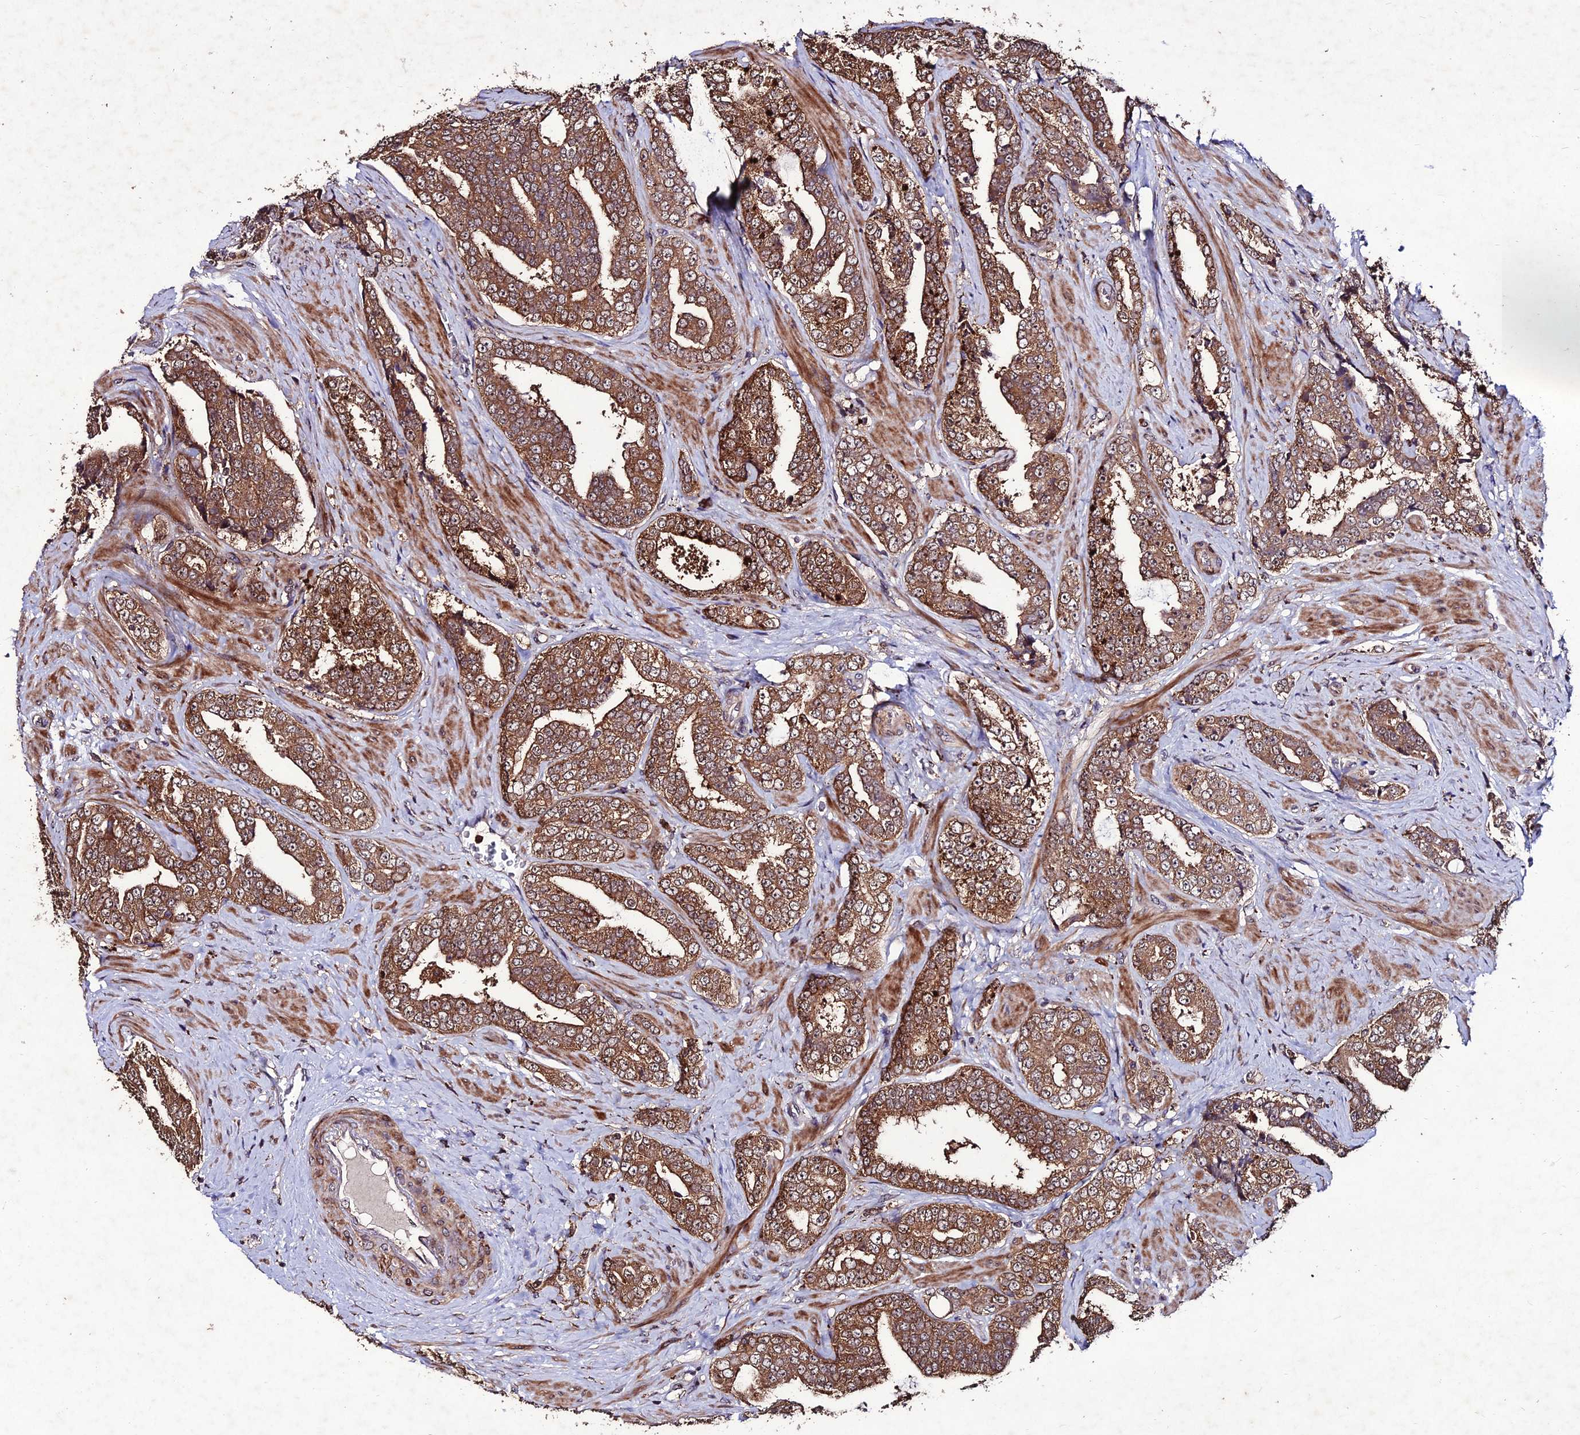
{"staining": {"intensity": "moderate", "quantity": ">75%", "location": "cytoplasmic/membranous"}, "tissue": "prostate cancer", "cell_type": "Tumor cells", "image_type": "cancer", "snomed": [{"axis": "morphology", "description": "Adenocarcinoma, High grade"}, {"axis": "topography", "description": "Prostate"}], "caption": "High-power microscopy captured an immunohistochemistry image of high-grade adenocarcinoma (prostate), revealing moderate cytoplasmic/membranous staining in about >75% of tumor cells. The protein is stained brown, and the nuclei are stained in blue (DAB (3,3'-diaminobenzidine) IHC with brightfield microscopy, high magnification).", "gene": "ZNF766", "patient": {"sex": "male", "age": 67}}